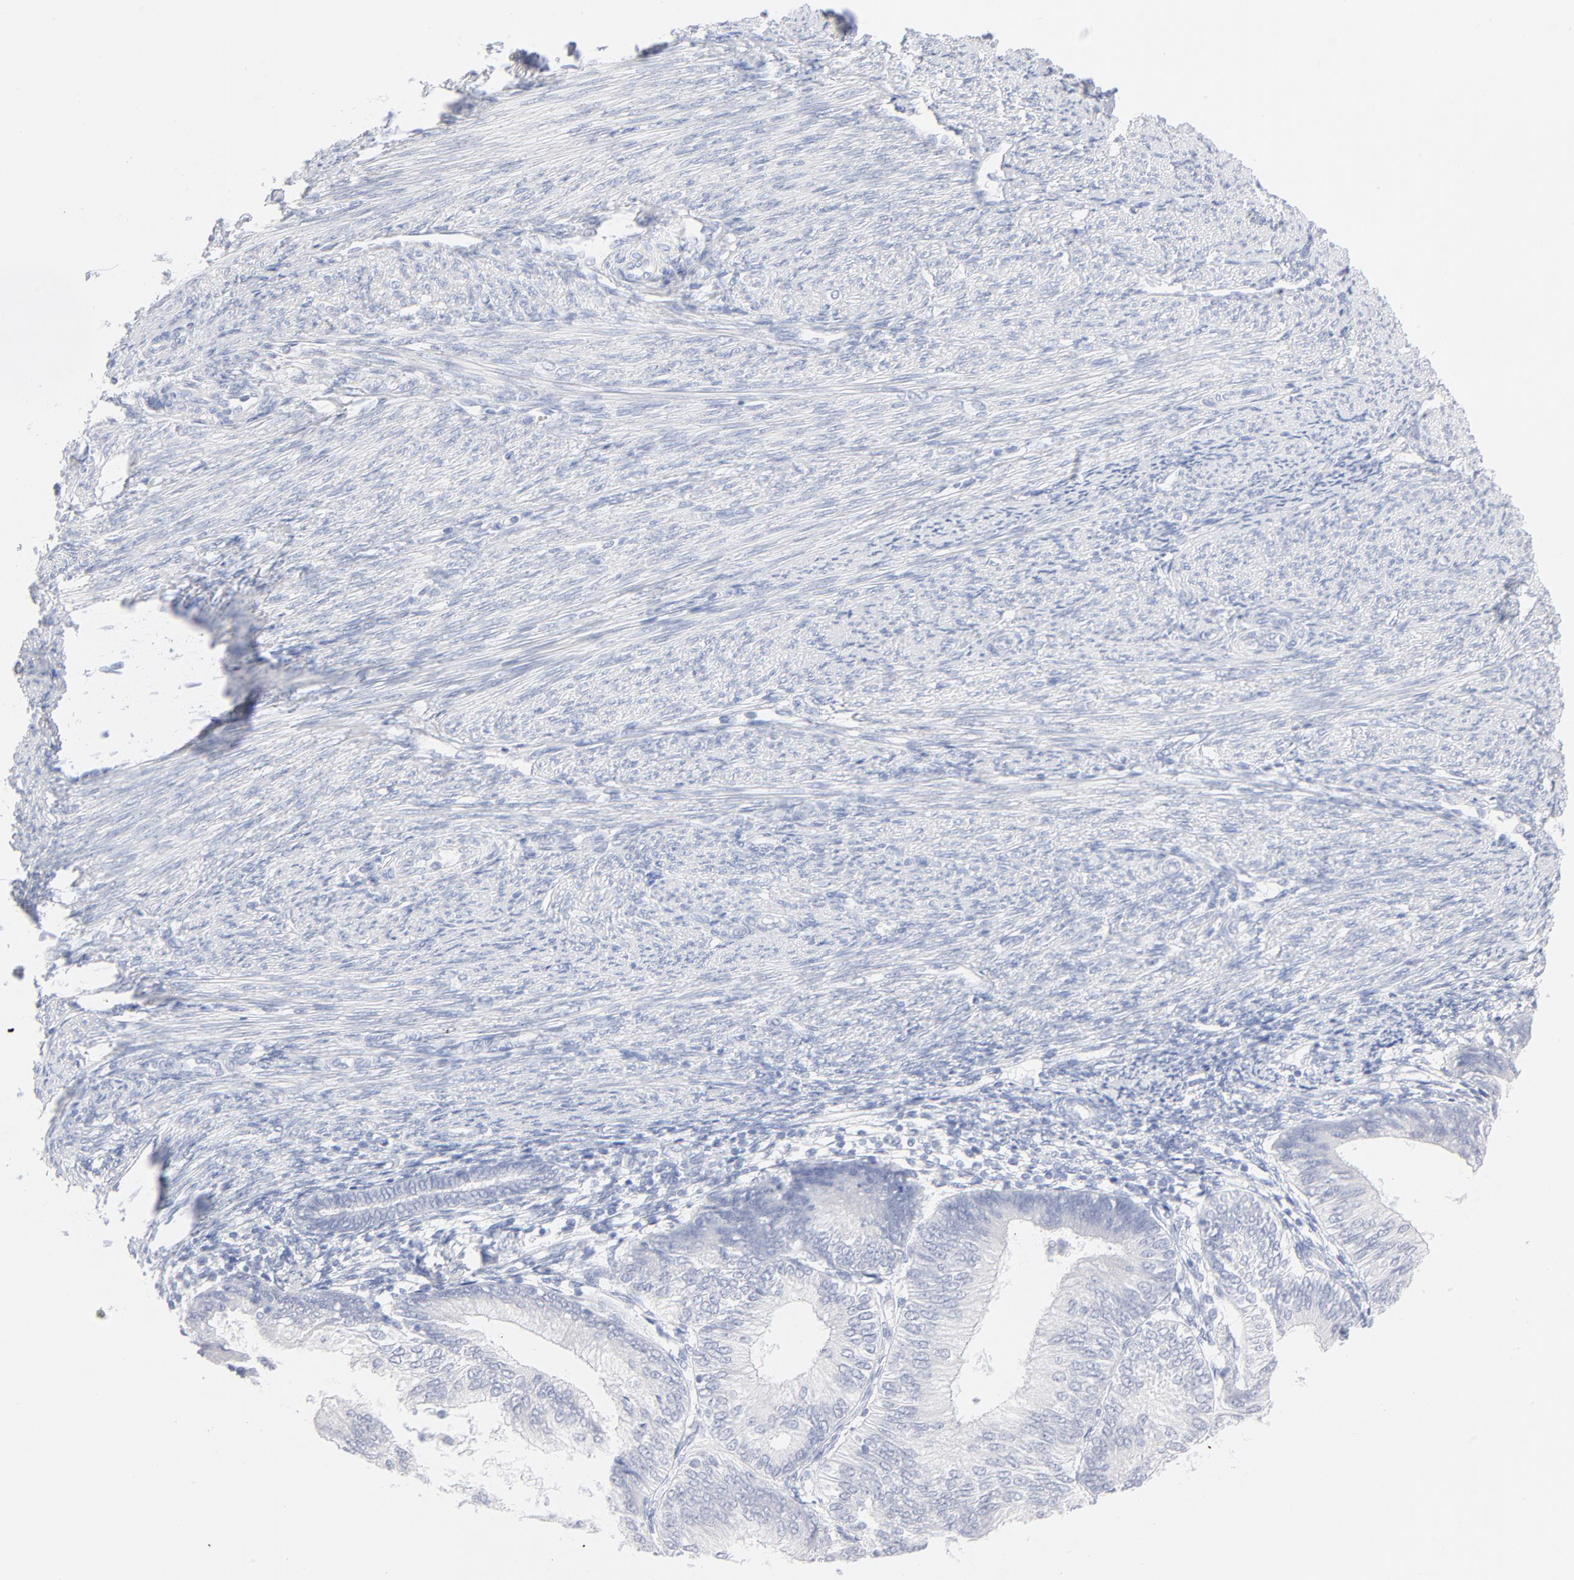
{"staining": {"intensity": "negative", "quantity": "none", "location": "none"}, "tissue": "endometrial cancer", "cell_type": "Tumor cells", "image_type": "cancer", "snomed": [{"axis": "morphology", "description": "Adenocarcinoma, NOS"}, {"axis": "topography", "description": "Endometrium"}], "caption": "Tumor cells are negative for protein expression in human adenocarcinoma (endometrial). The staining is performed using DAB (3,3'-diaminobenzidine) brown chromogen with nuclei counter-stained in using hematoxylin.", "gene": "ONECUT1", "patient": {"sex": "female", "age": 55}}